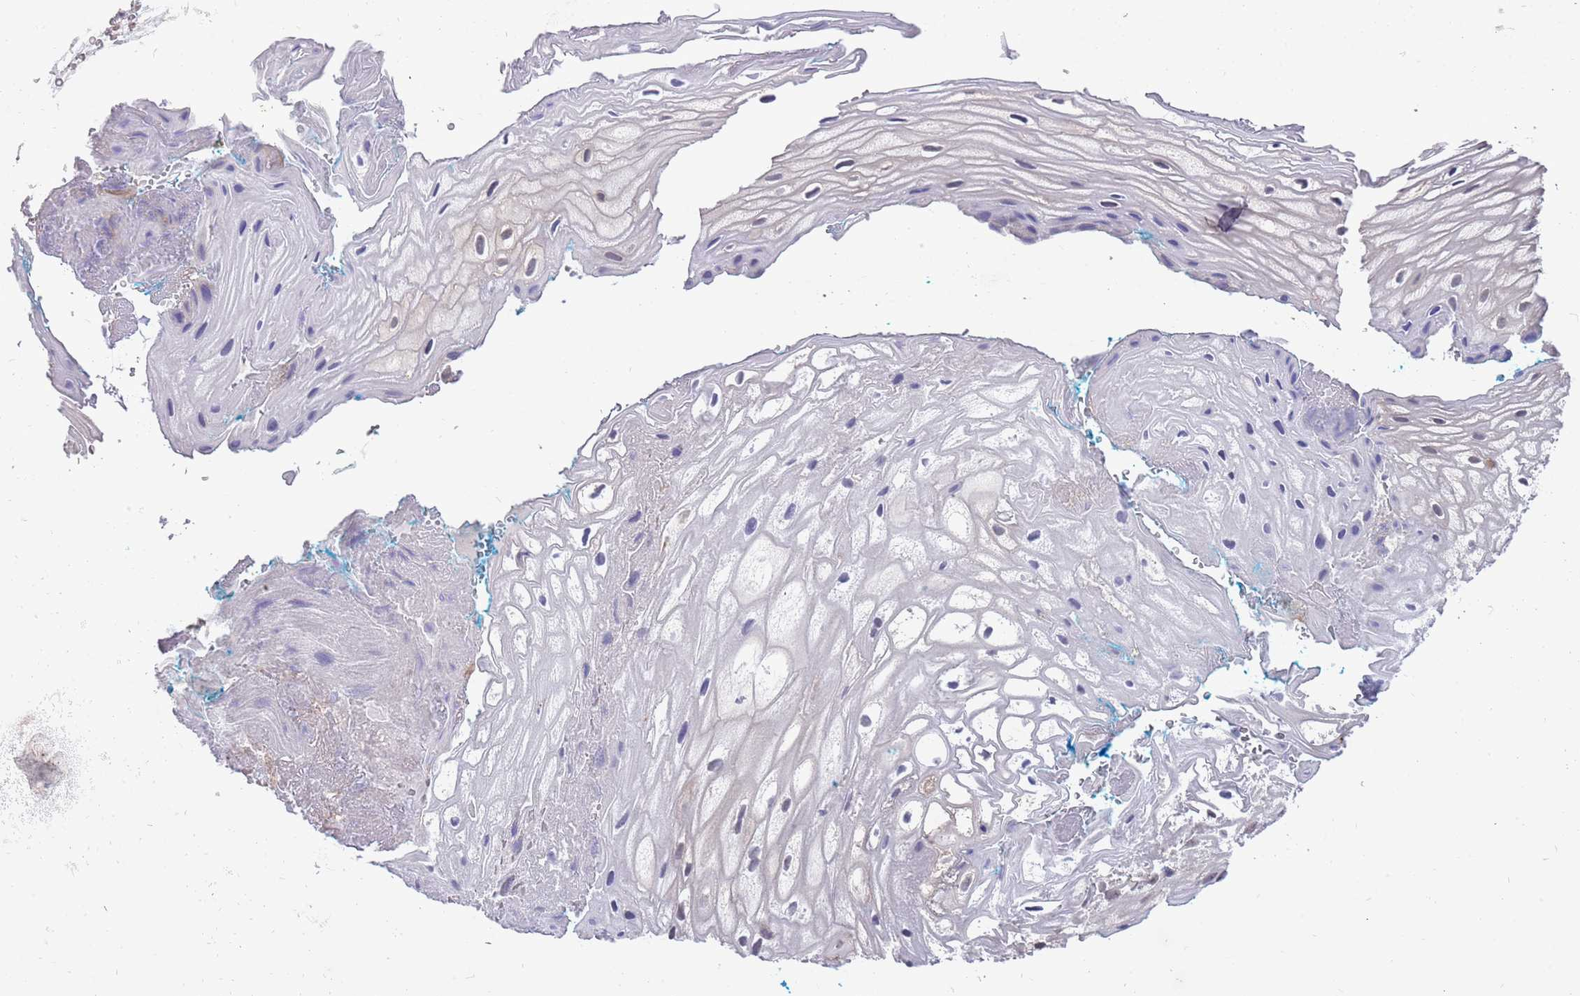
{"staining": {"intensity": "weak", "quantity": "<25%", "location": "cytoplasmic/membranous,nuclear"}, "tissue": "vagina", "cell_type": "Squamous epithelial cells", "image_type": "normal", "snomed": [{"axis": "morphology", "description": "Normal tissue, NOS"}, {"axis": "morphology", "description": "Adenocarcinoma, NOS"}, {"axis": "topography", "description": "Rectum"}, {"axis": "topography", "description": "Vagina"}], "caption": "IHC histopathology image of normal vagina stained for a protein (brown), which shows no expression in squamous epithelial cells.", "gene": "AP5S1", "patient": {"sex": "female", "age": 71}}